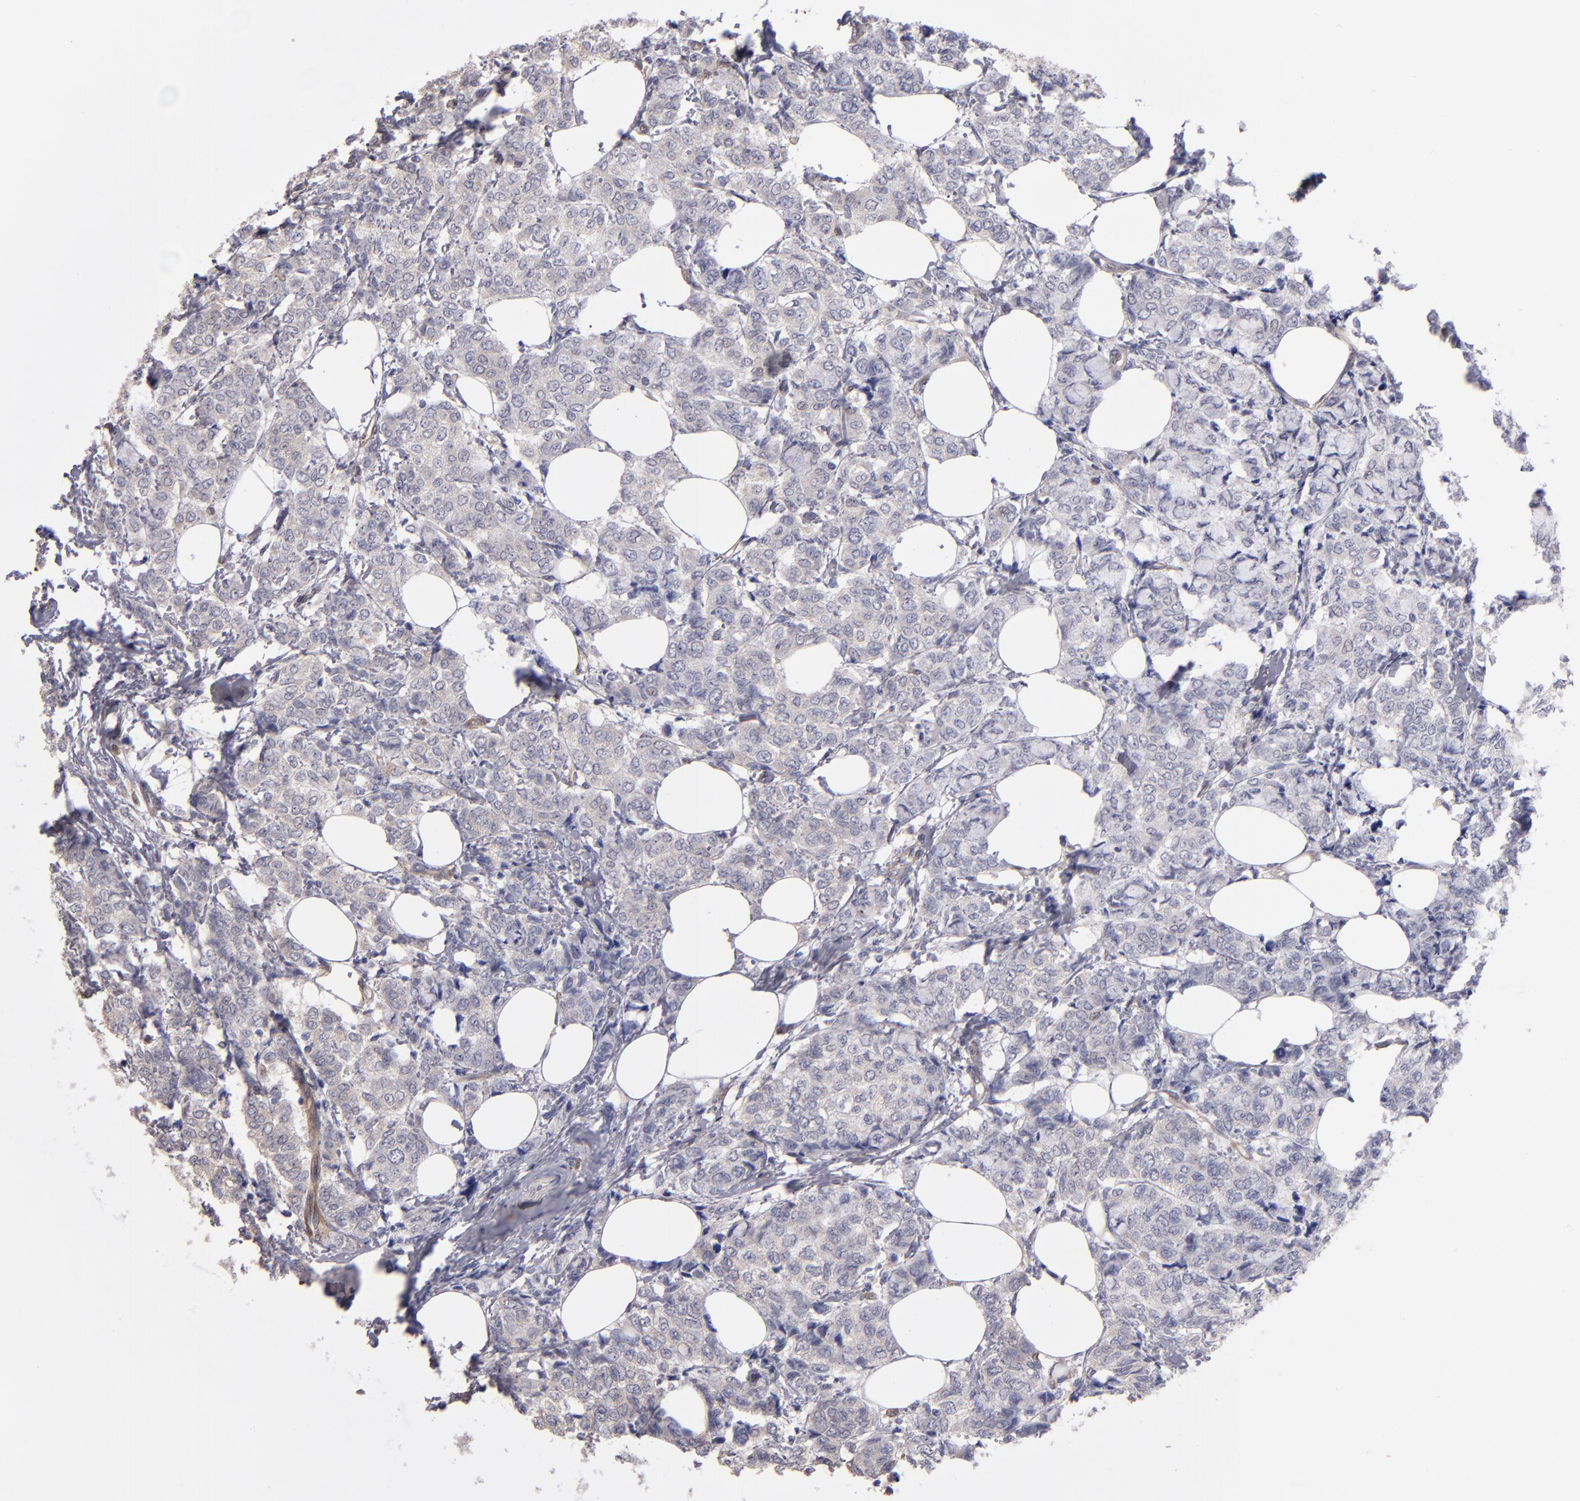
{"staining": {"intensity": "weak", "quantity": ">75%", "location": "cytoplasmic/membranous"}, "tissue": "breast cancer", "cell_type": "Tumor cells", "image_type": "cancer", "snomed": [{"axis": "morphology", "description": "Lobular carcinoma"}, {"axis": "topography", "description": "Breast"}], "caption": "Breast lobular carcinoma was stained to show a protein in brown. There is low levels of weak cytoplasmic/membranous staining in about >75% of tumor cells.", "gene": "NDRG2", "patient": {"sex": "female", "age": 60}}